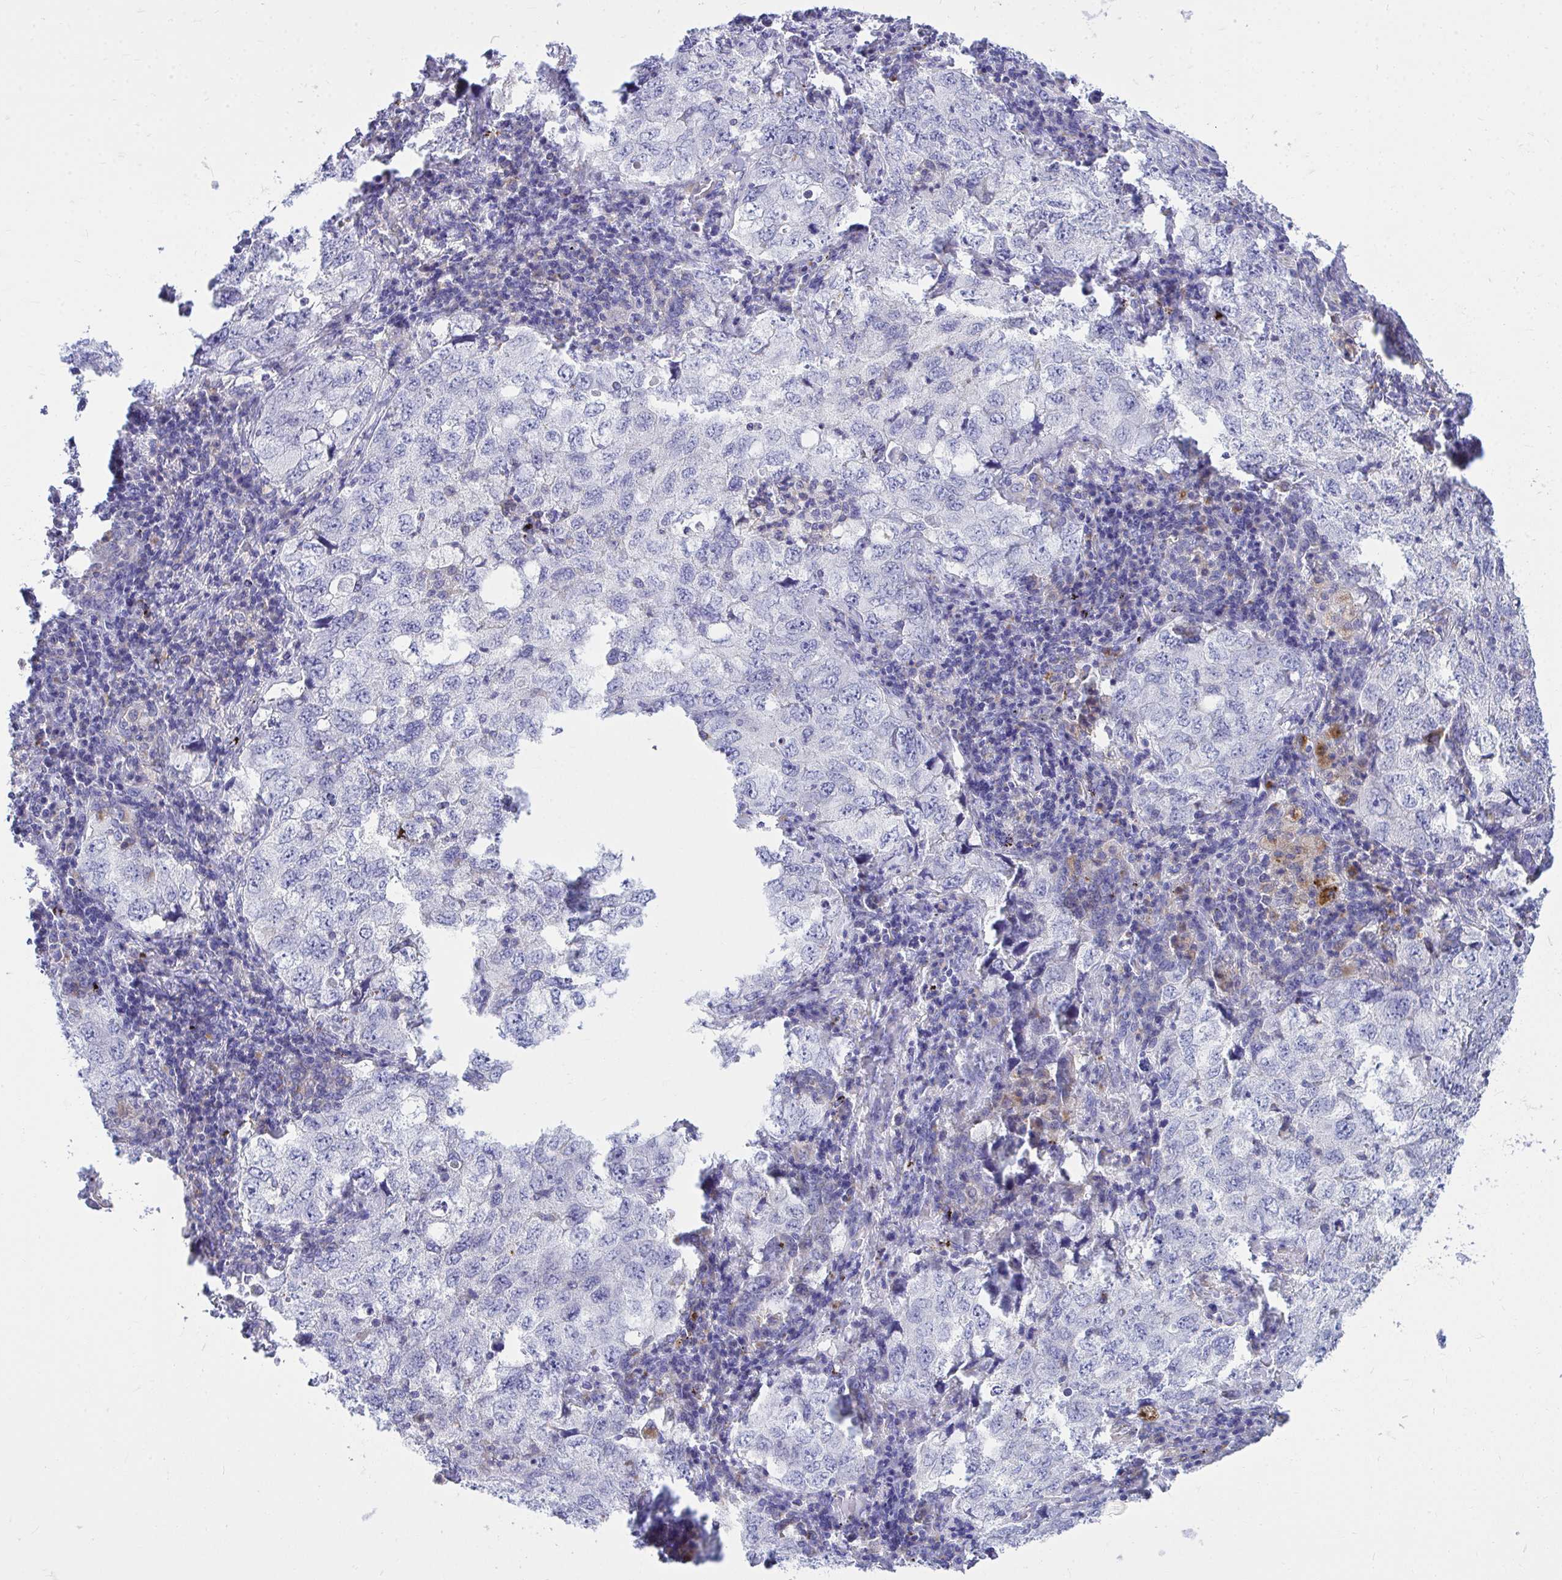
{"staining": {"intensity": "negative", "quantity": "none", "location": "none"}, "tissue": "lung cancer", "cell_type": "Tumor cells", "image_type": "cancer", "snomed": [{"axis": "morphology", "description": "Adenocarcinoma, NOS"}, {"axis": "topography", "description": "Lung"}], "caption": "A histopathology image of human lung cancer (adenocarcinoma) is negative for staining in tumor cells.", "gene": "TP53I11", "patient": {"sex": "female", "age": 57}}